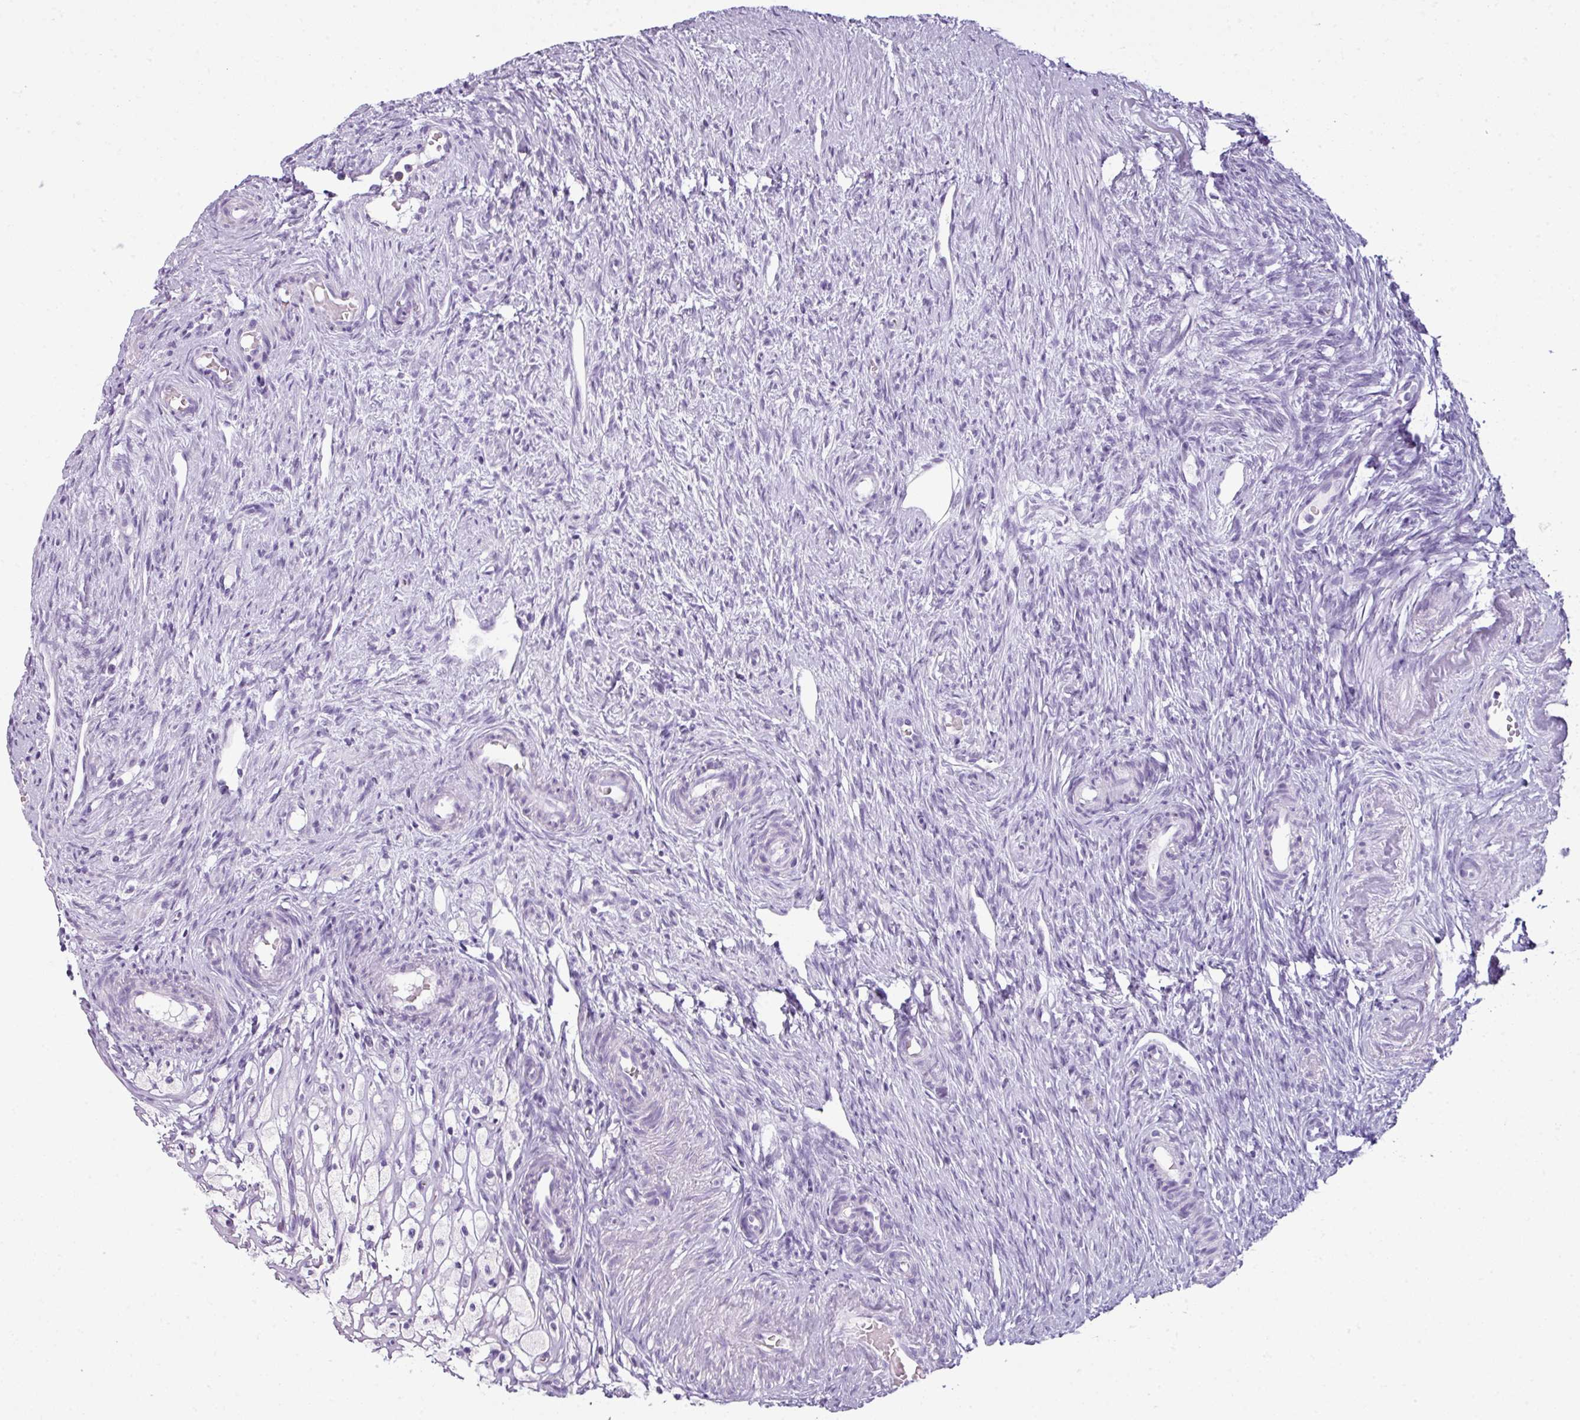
{"staining": {"intensity": "negative", "quantity": "none", "location": "none"}, "tissue": "ovary", "cell_type": "Follicle cells", "image_type": "normal", "snomed": [{"axis": "morphology", "description": "Normal tissue, NOS"}, {"axis": "topography", "description": "Ovary"}], "caption": "Normal ovary was stained to show a protein in brown. There is no significant positivity in follicle cells. (DAB (3,3'-diaminobenzidine) immunohistochemistry with hematoxylin counter stain).", "gene": "SCT", "patient": {"sex": "female", "age": 51}}